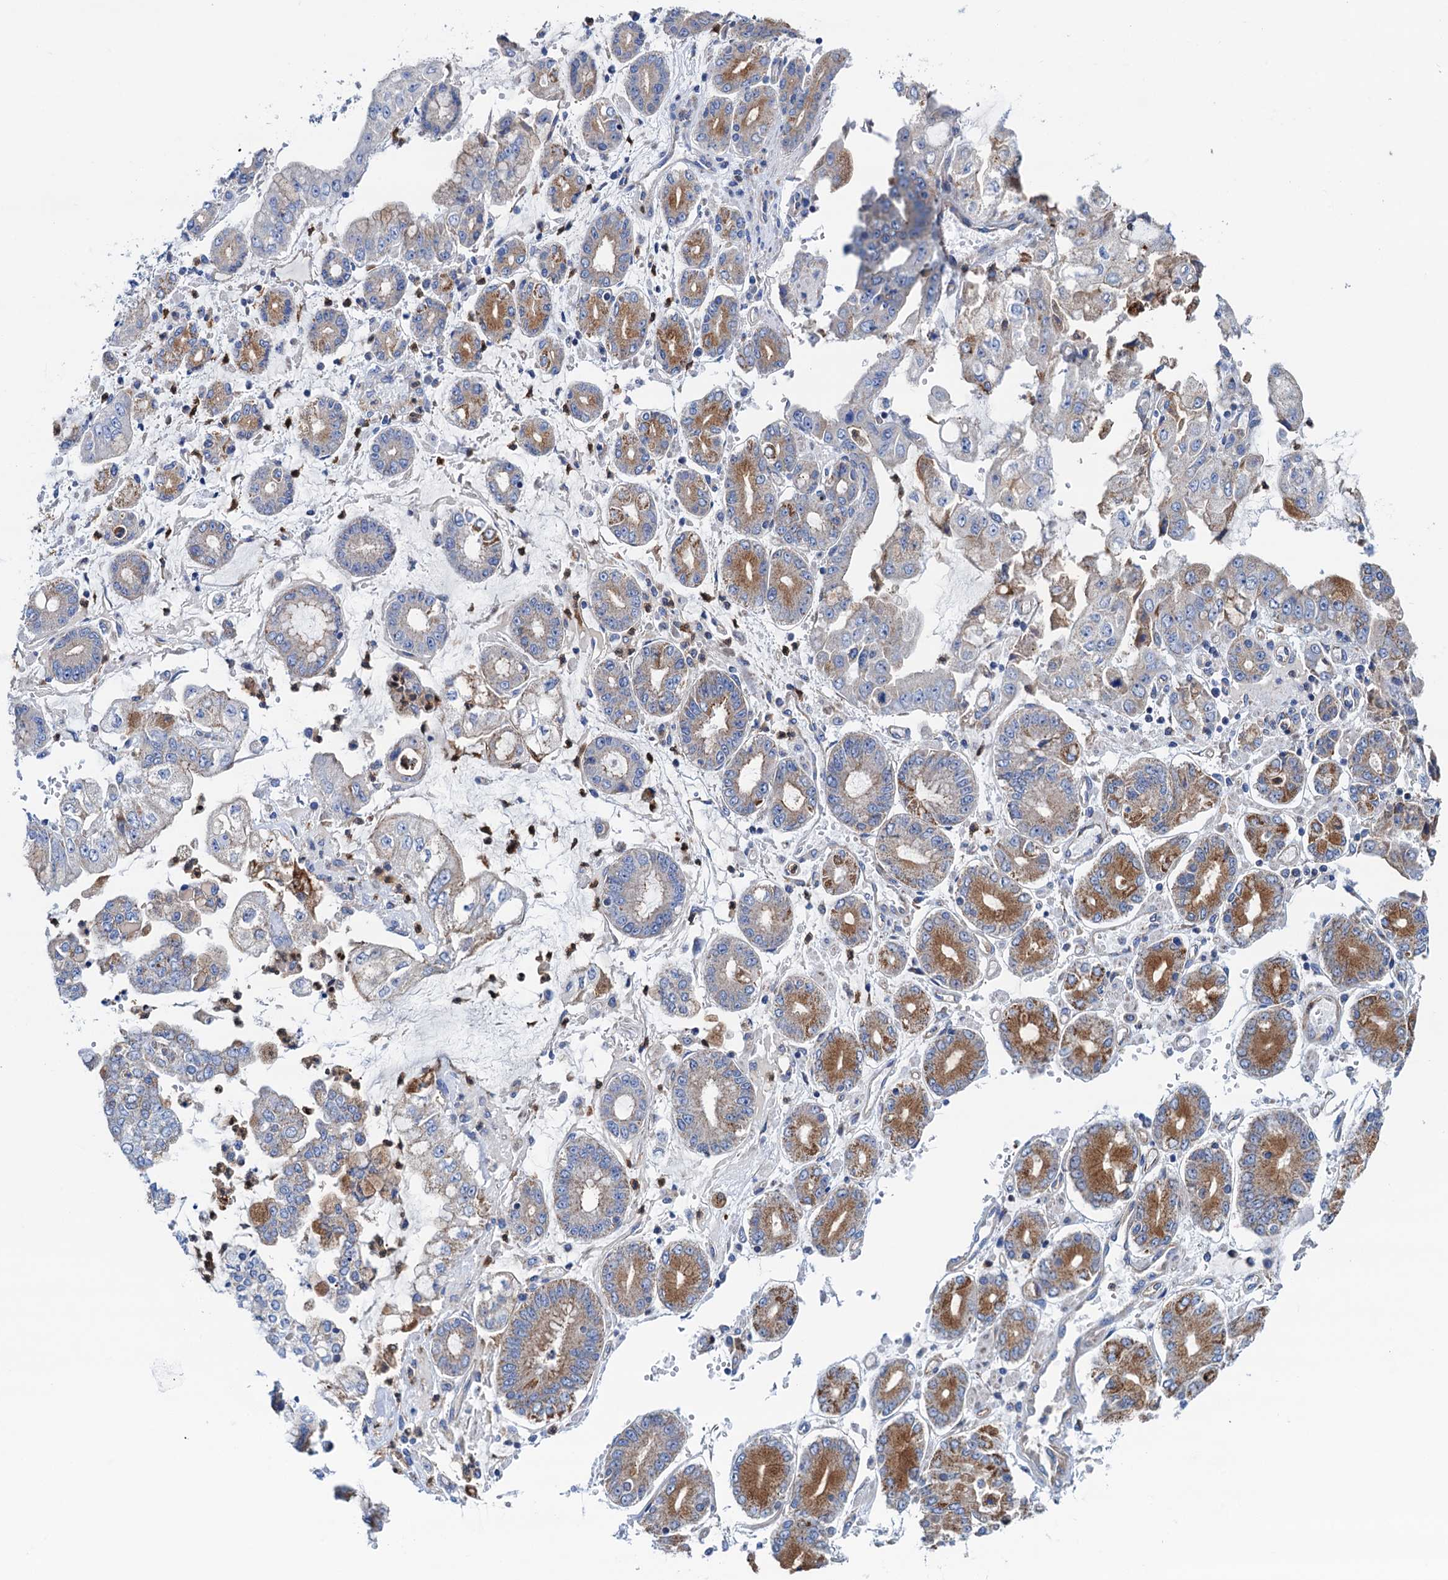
{"staining": {"intensity": "moderate", "quantity": "25%-75%", "location": "cytoplasmic/membranous"}, "tissue": "stomach cancer", "cell_type": "Tumor cells", "image_type": "cancer", "snomed": [{"axis": "morphology", "description": "Adenocarcinoma, NOS"}, {"axis": "topography", "description": "Stomach"}], "caption": "Brown immunohistochemical staining in adenocarcinoma (stomach) demonstrates moderate cytoplasmic/membranous staining in approximately 25%-75% of tumor cells.", "gene": "RASSF9", "patient": {"sex": "male", "age": 76}}